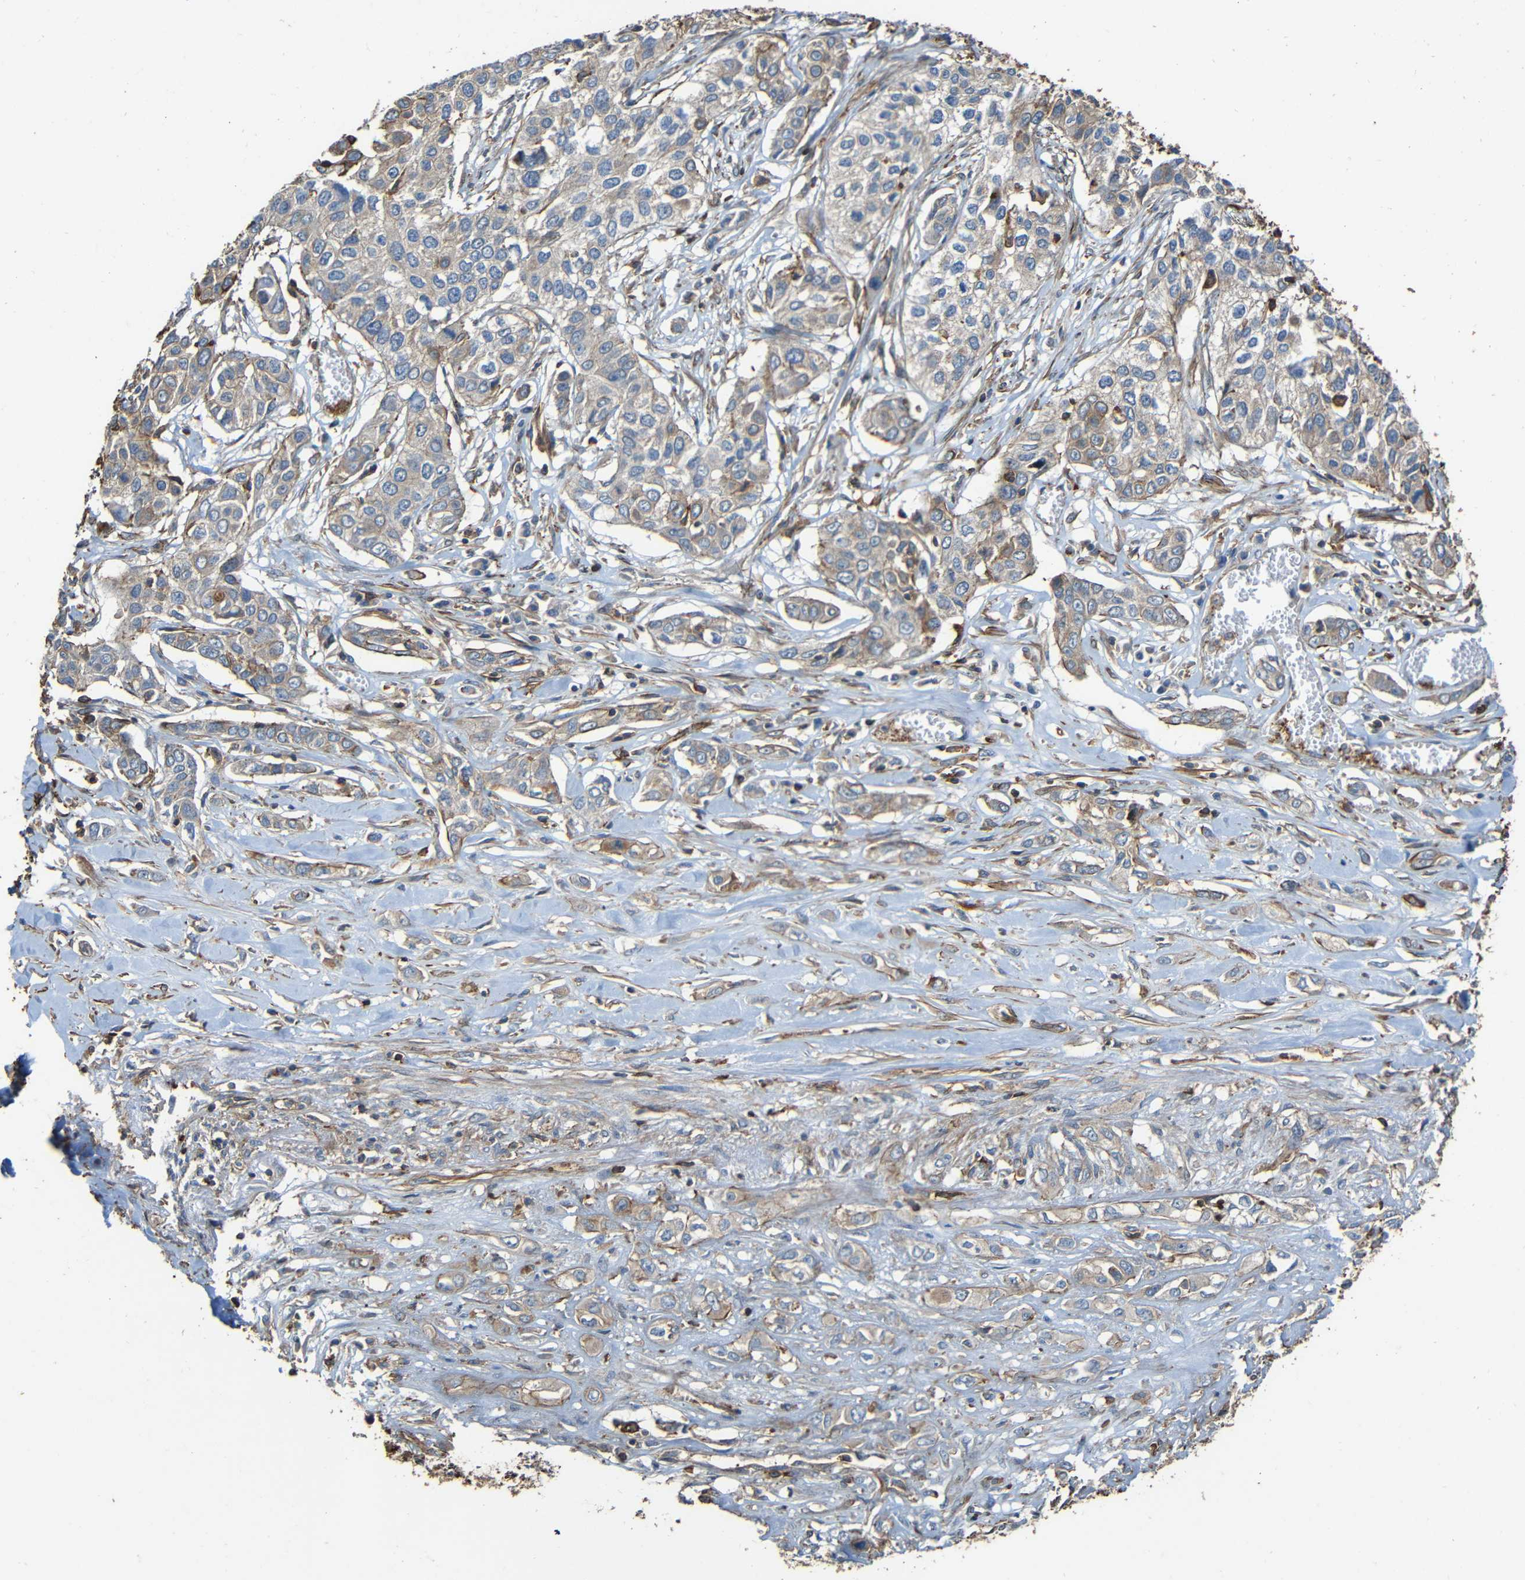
{"staining": {"intensity": "weak", "quantity": "<25%", "location": "cytoplasmic/membranous"}, "tissue": "lung cancer", "cell_type": "Tumor cells", "image_type": "cancer", "snomed": [{"axis": "morphology", "description": "Squamous cell carcinoma, NOS"}, {"axis": "topography", "description": "Lung"}], "caption": "The histopathology image exhibits no significant positivity in tumor cells of lung squamous cell carcinoma. (DAB IHC, high magnification).", "gene": "RHOT2", "patient": {"sex": "male", "age": 71}}